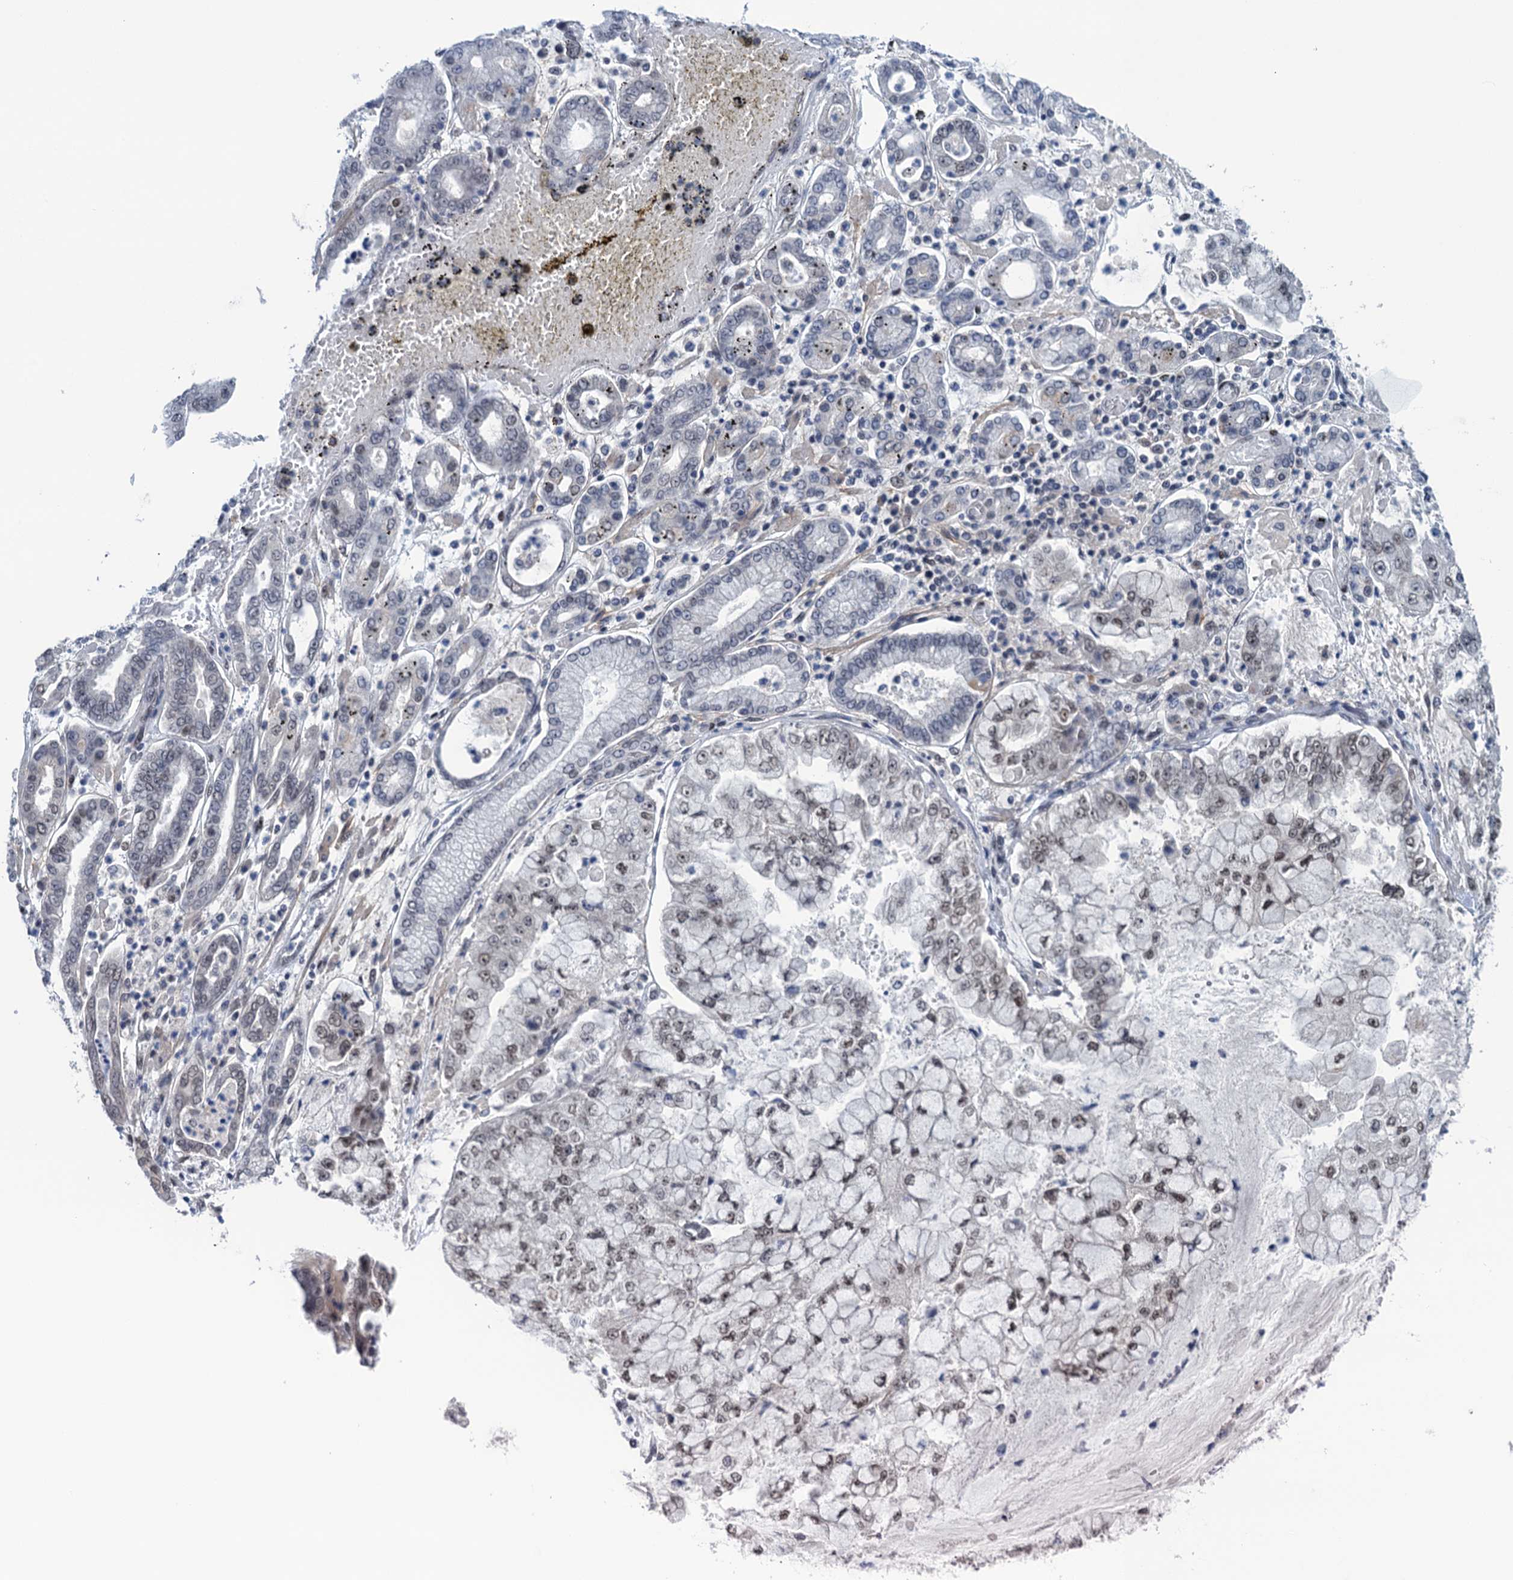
{"staining": {"intensity": "weak", "quantity": ">75%", "location": "nuclear"}, "tissue": "stomach cancer", "cell_type": "Tumor cells", "image_type": "cancer", "snomed": [{"axis": "morphology", "description": "Adenocarcinoma, NOS"}, {"axis": "topography", "description": "Stomach"}], "caption": "Stomach adenocarcinoma stained with immunohistochemistry demonstrates weak nuclear expression in approximately >75% of tumor cells.", "gene": "SAE1", "patient": {"sex": "male", "age": 76}}